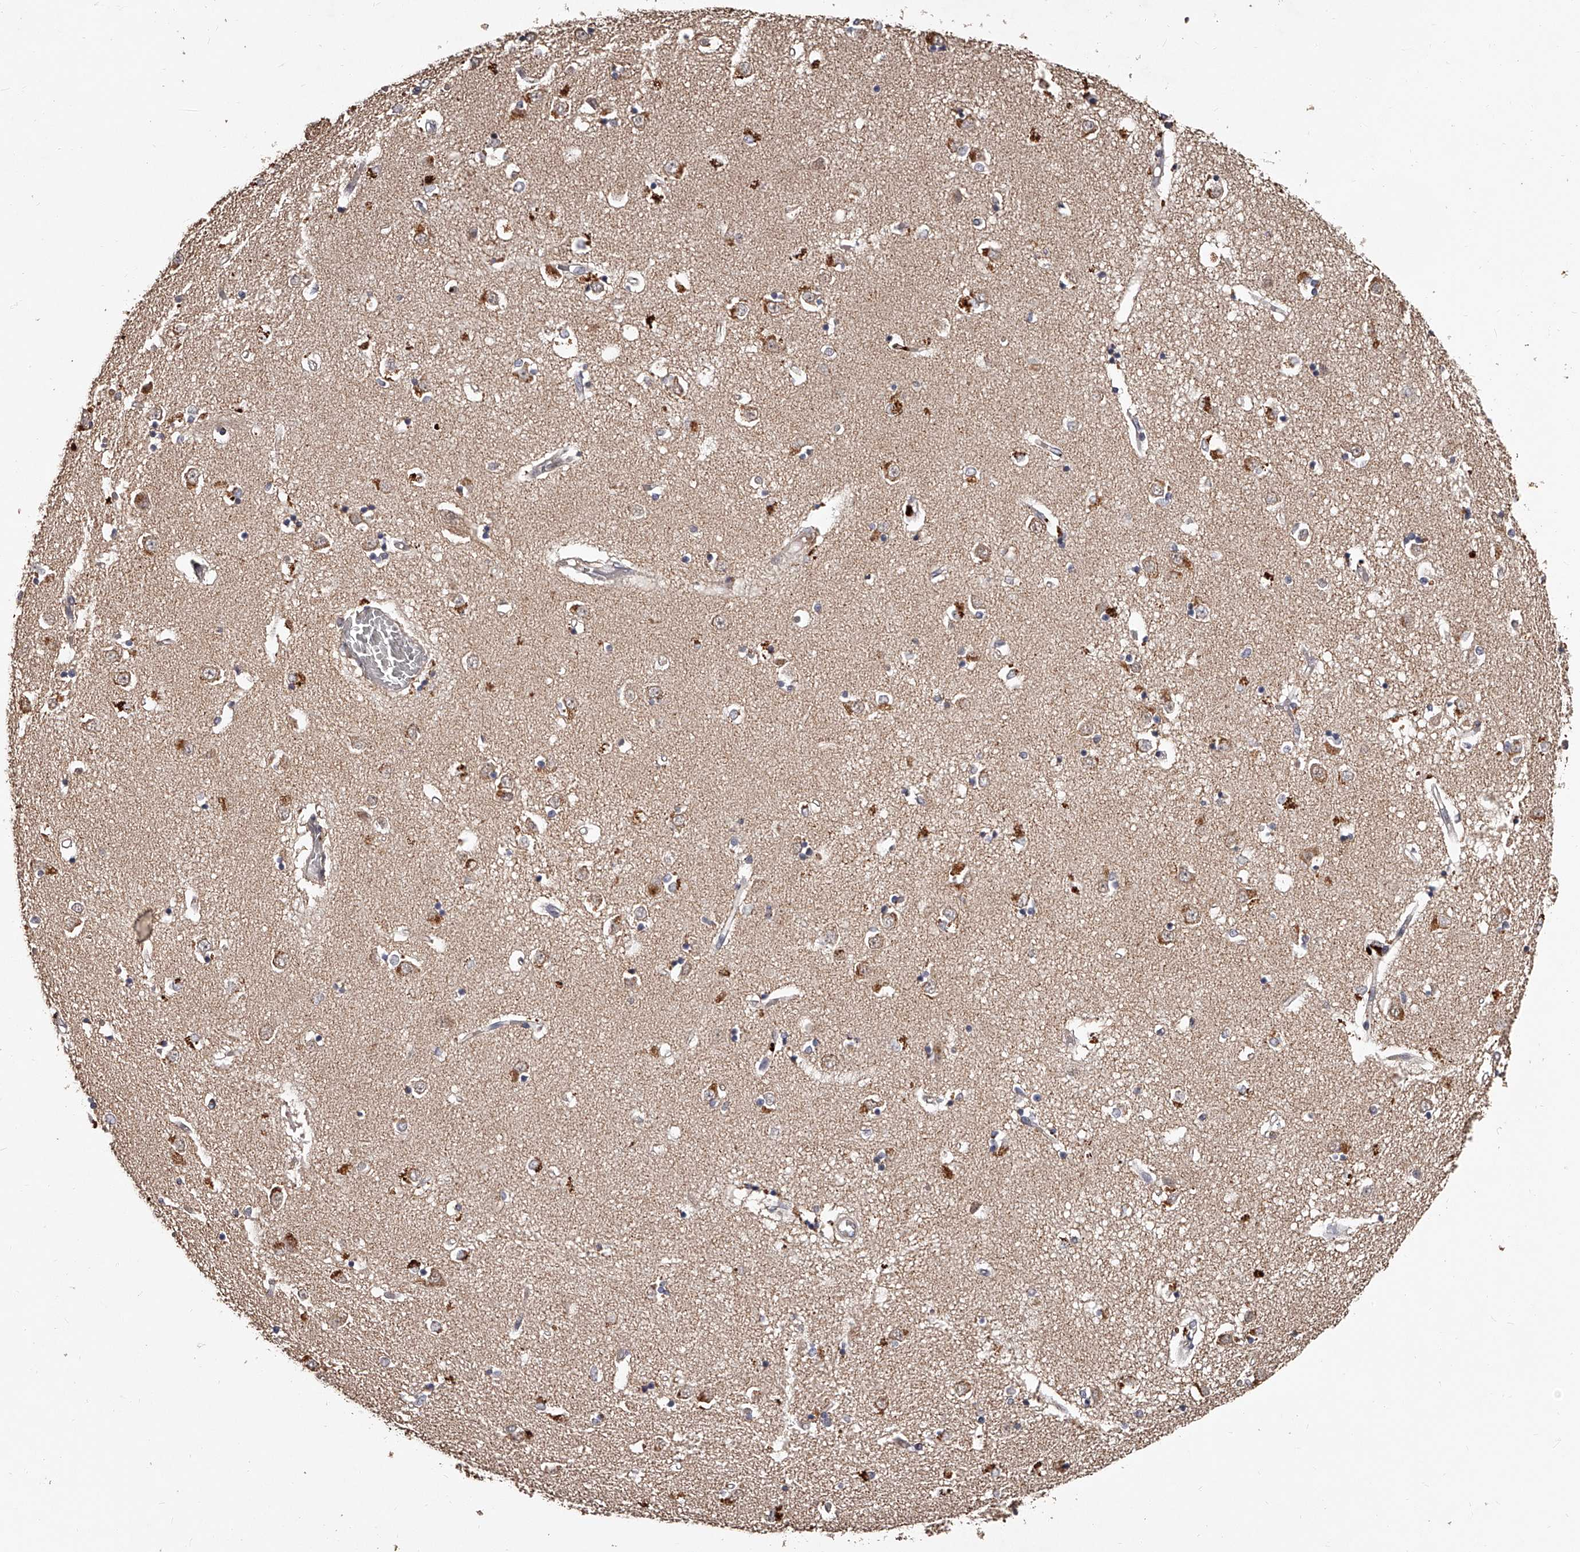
{"staining": {"intensity": "moderate", "quantity": "<25%", "location": "cytoplasmic/membranous"}, "tissue": "caudate", "cell_type": "Glial cells", "image_type": "normal", "snomed": [{"axis": "morphology", "description": "Normal tissue, NOS"}, {"axis": "topography", "description": "Lateral ventricle wall"}], "caption": "The histopathology image displays immunohistochemical staining of benign caudate. There is moderate cytoplasmic/membranous positivity is present in about <25% of glial cells.", "gene": "URGCP", "patient": {"sex": "male", "age": 45}}